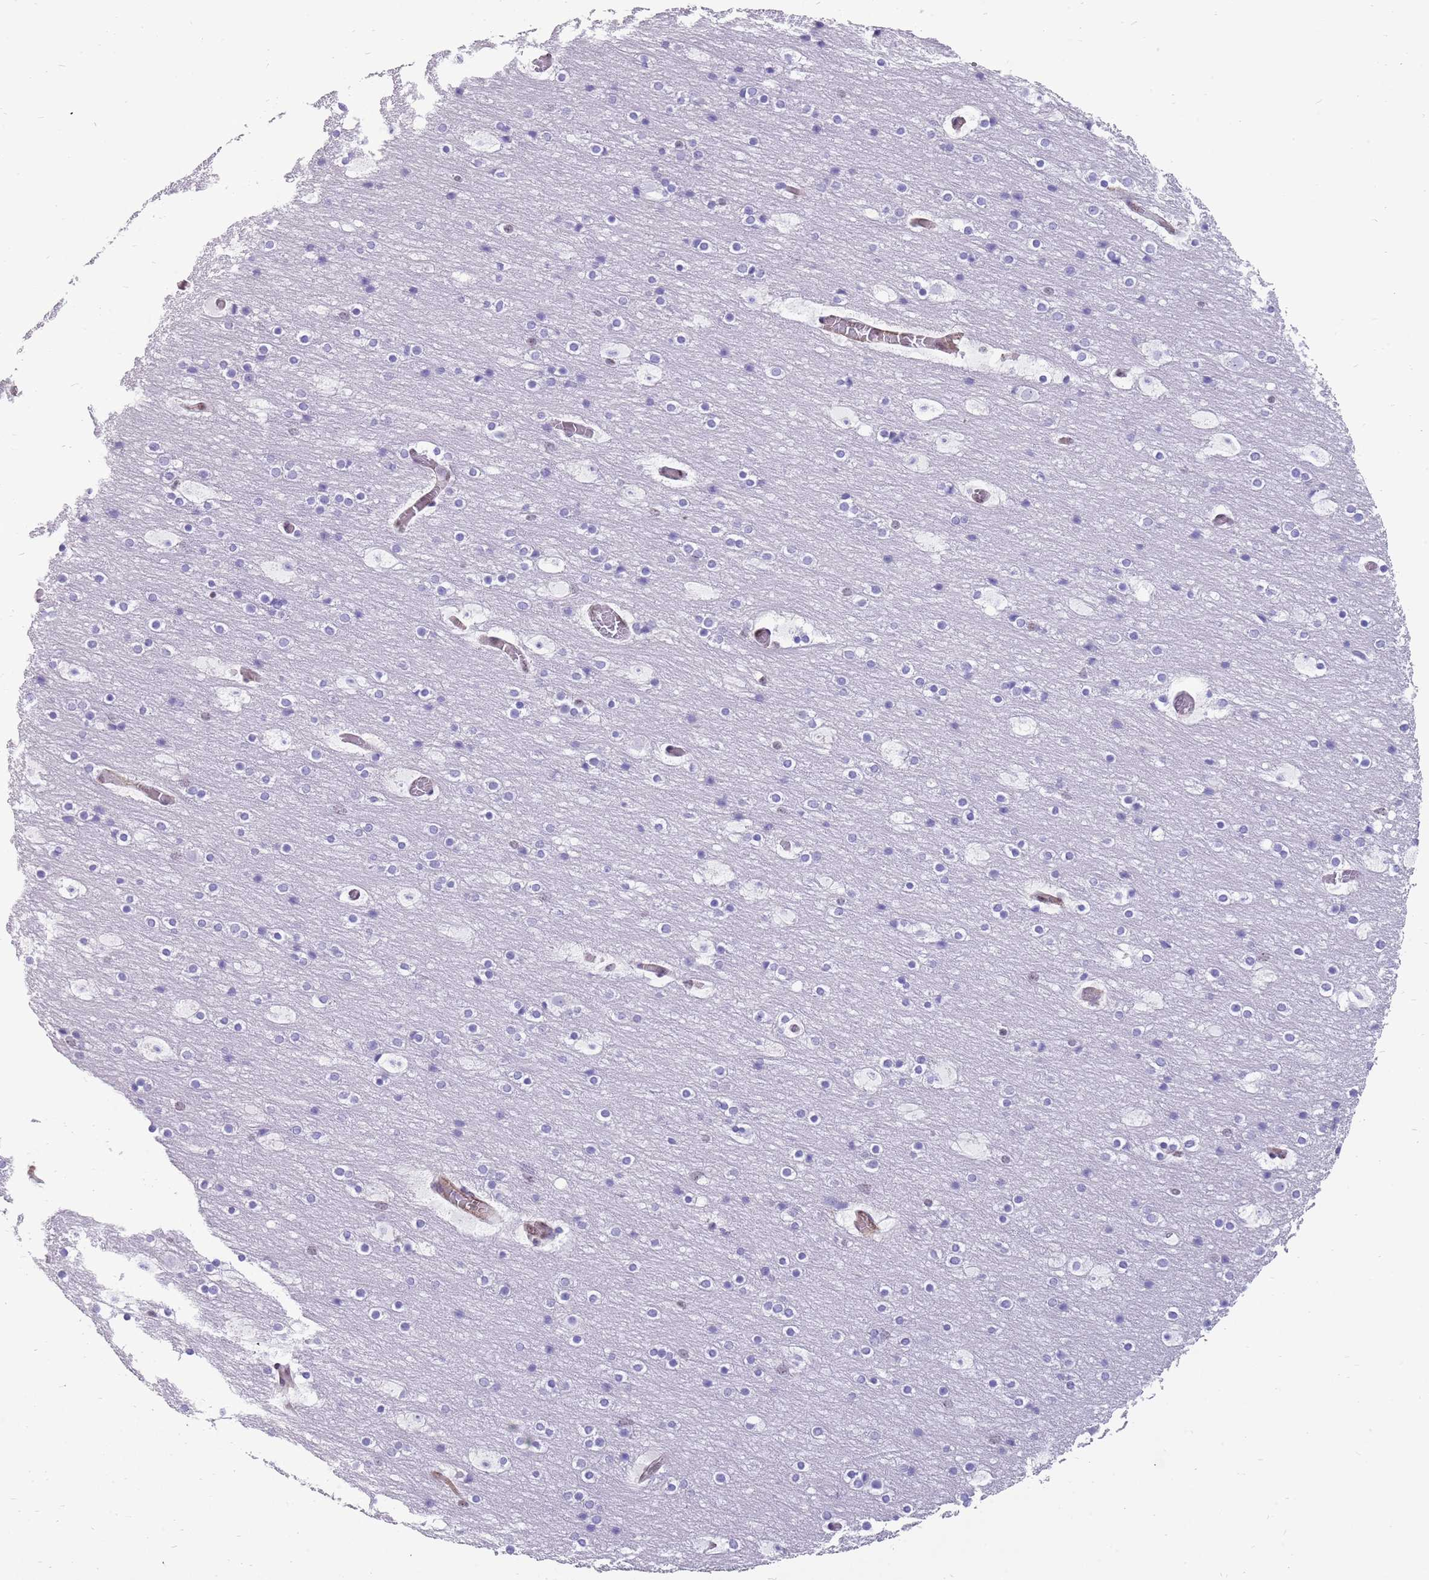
{"staining": {"intensity": "negative", "quantity": "none", "location": "none"}, "tissue": "cerebral cortex", "cell_type": "Endothelial cells", "image_type": "normal", "snomed": [{"axis": "morphology", "description": "Normal tissue, NOS"}, {"axis": "topography", "description": "Cerebral cortex"}], "caption": "Histopathology image shows no protein positivity in endothelial cells of benign cerebral cortex. The staining was performed using DAB (3,3'-diaminobenzidine) to visualize the protein expression in brown, while the nuclei were stained in blue with hematoxylin (Magnification: 20x).", "gene": "ENSG00000271254", "patient": {"sex": "male", "age": 57}}